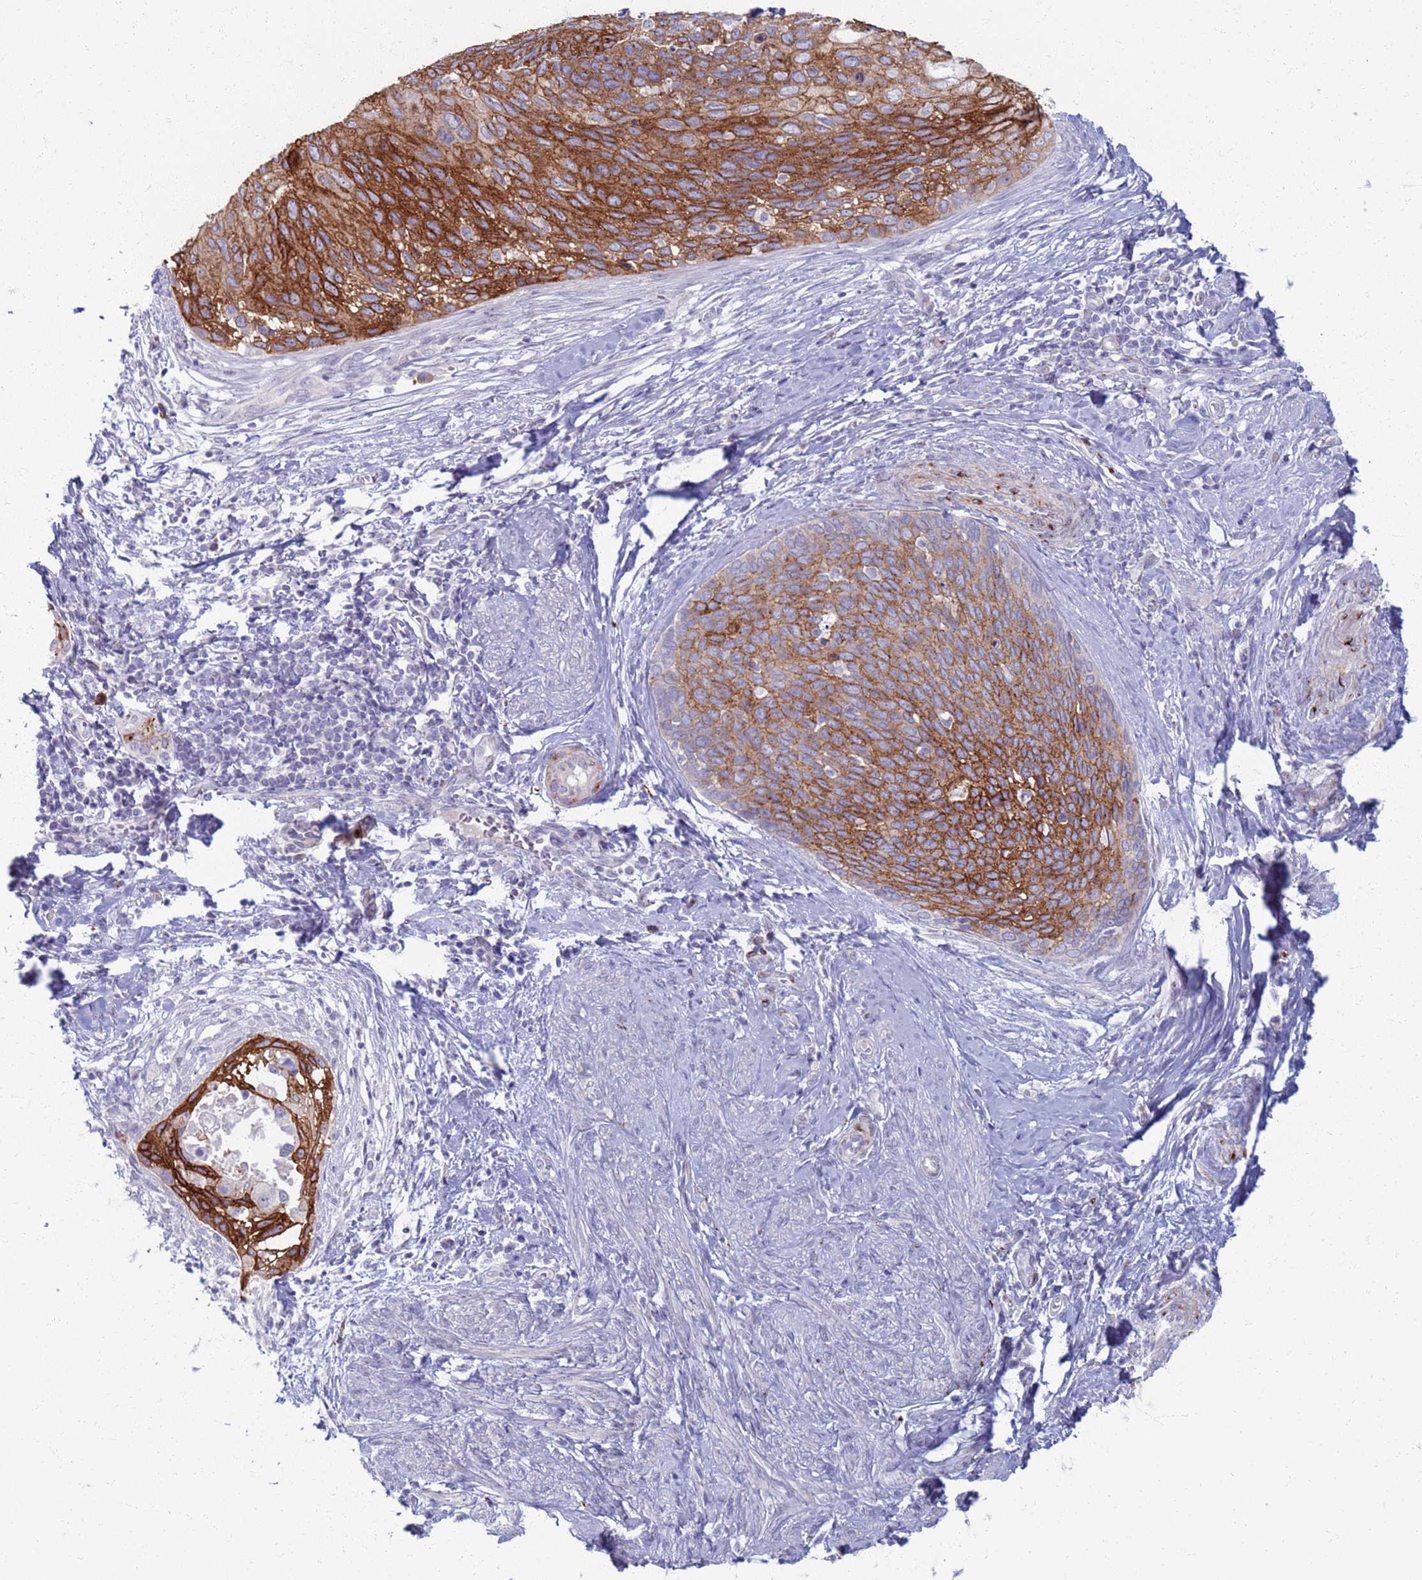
{"staining": {"intensity": "strong", "quantity": ">75%", "location": "cytoplasmic/membranous"}, "tissue": "cervical cancer", "cell_type": "Tumor cells", "image_type": "cancer", "snomed": [{"axis": "morphology", "description": "Squamous cell carcinoma, NOS"}, {"axis": "topography", "description": "Cervix"}], "caption": "Immunohistochemical staining of cervical cancer exhibits strong cytoplasmic/membranous protein expression in approximately >75% of tumor cells.", "gene": "CLCA2", "patient": {"sex": "female", "age": 80}}